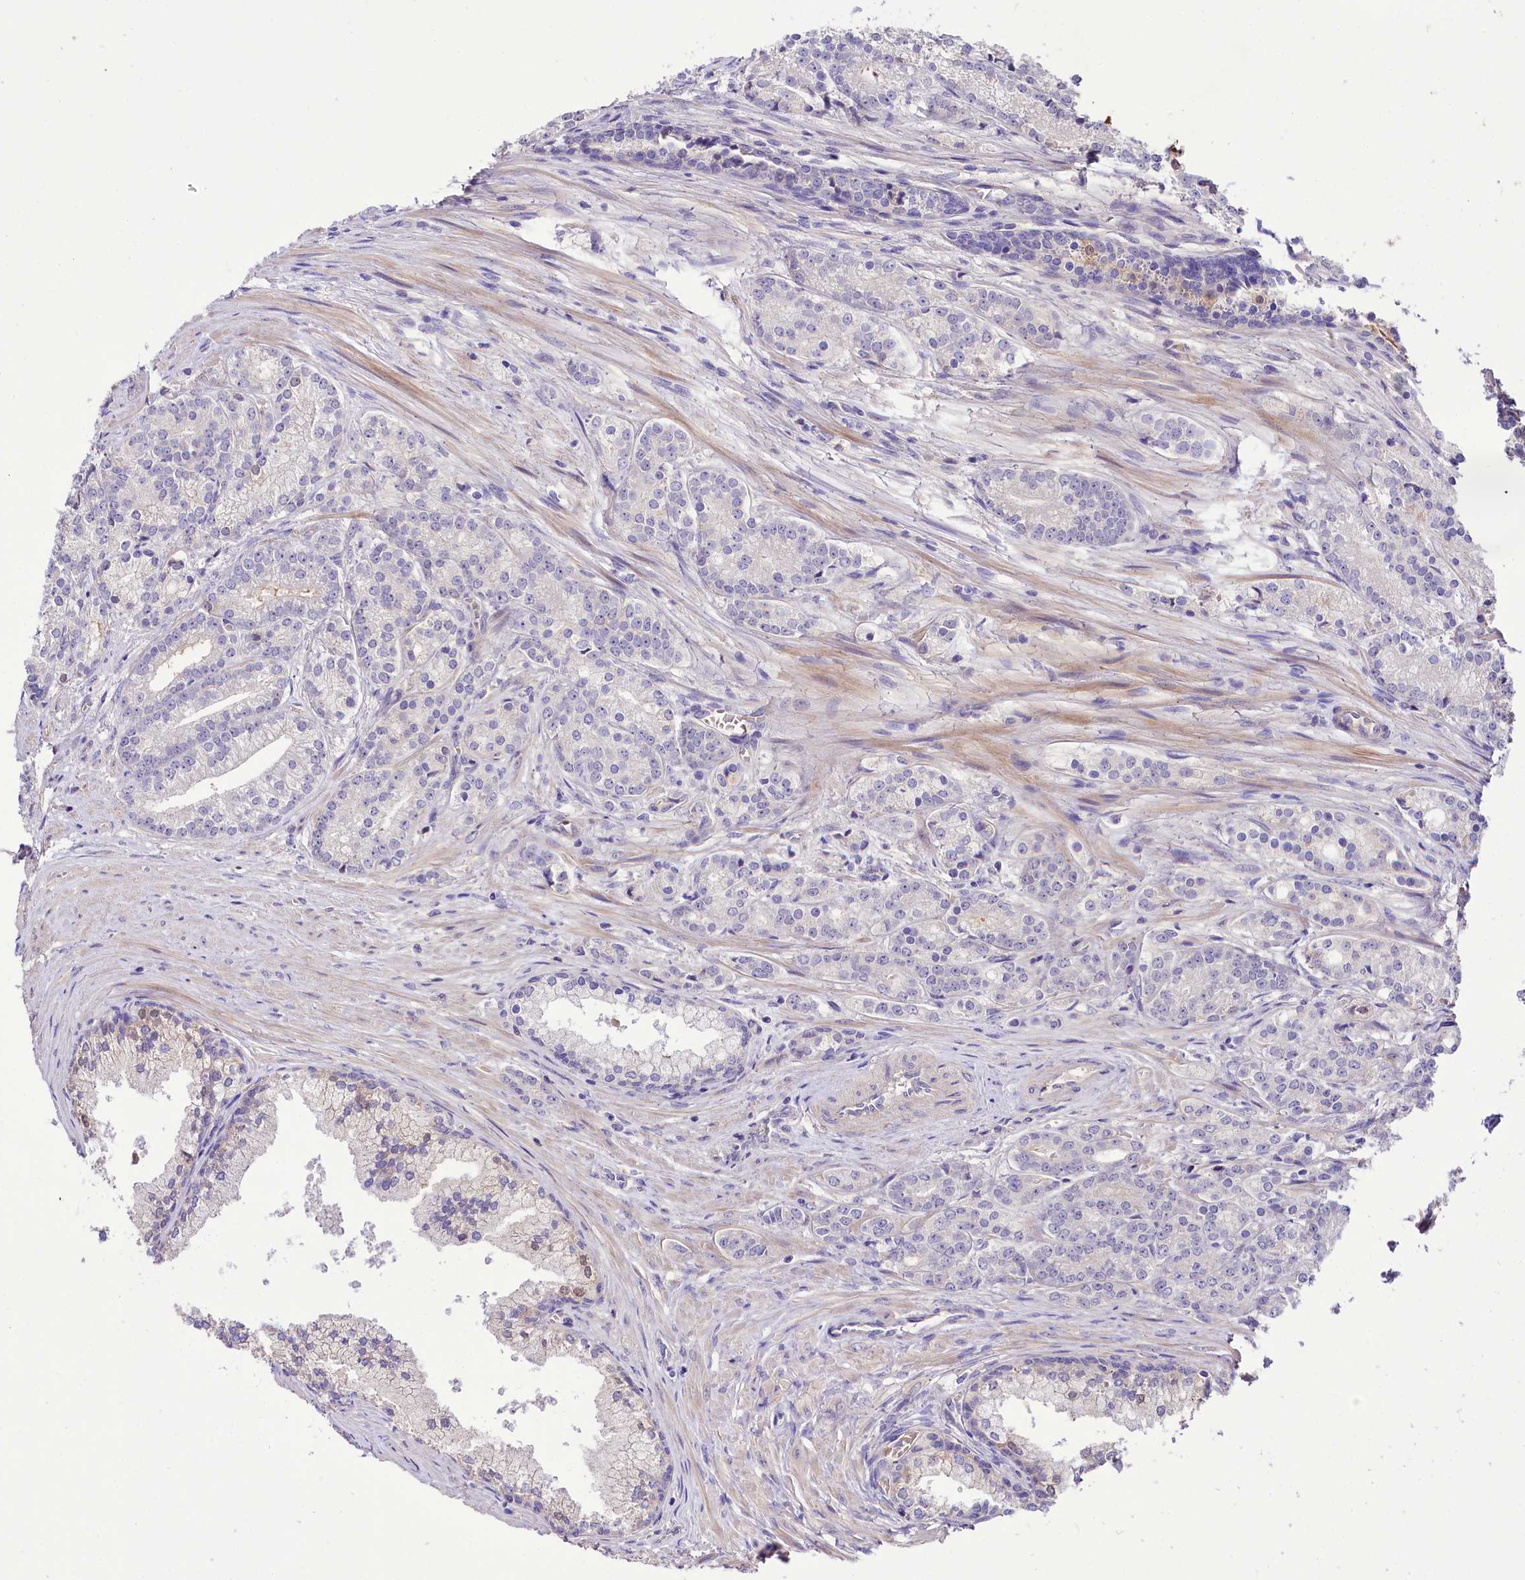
{"staining": {"intensity": "weak", "quantity": "<25%", "location": "nuclear"}, "tissue": "prostate cancer", "cell_type": "Tumor cells", "image_type": "cancer", "snomed": [{"axis": "morphology", "description": "Adenocarcinoma, Low grade"}, {"axis": "topography", "description": "Prostate"}], "caption": "Immunohistochemistry (IHC) of human low-grade adenocarcinoma (prostate) exhibits no expression in tumor cells.", "gene": "PPP1R32", "patient": {"sex": "male", "age": 71}}